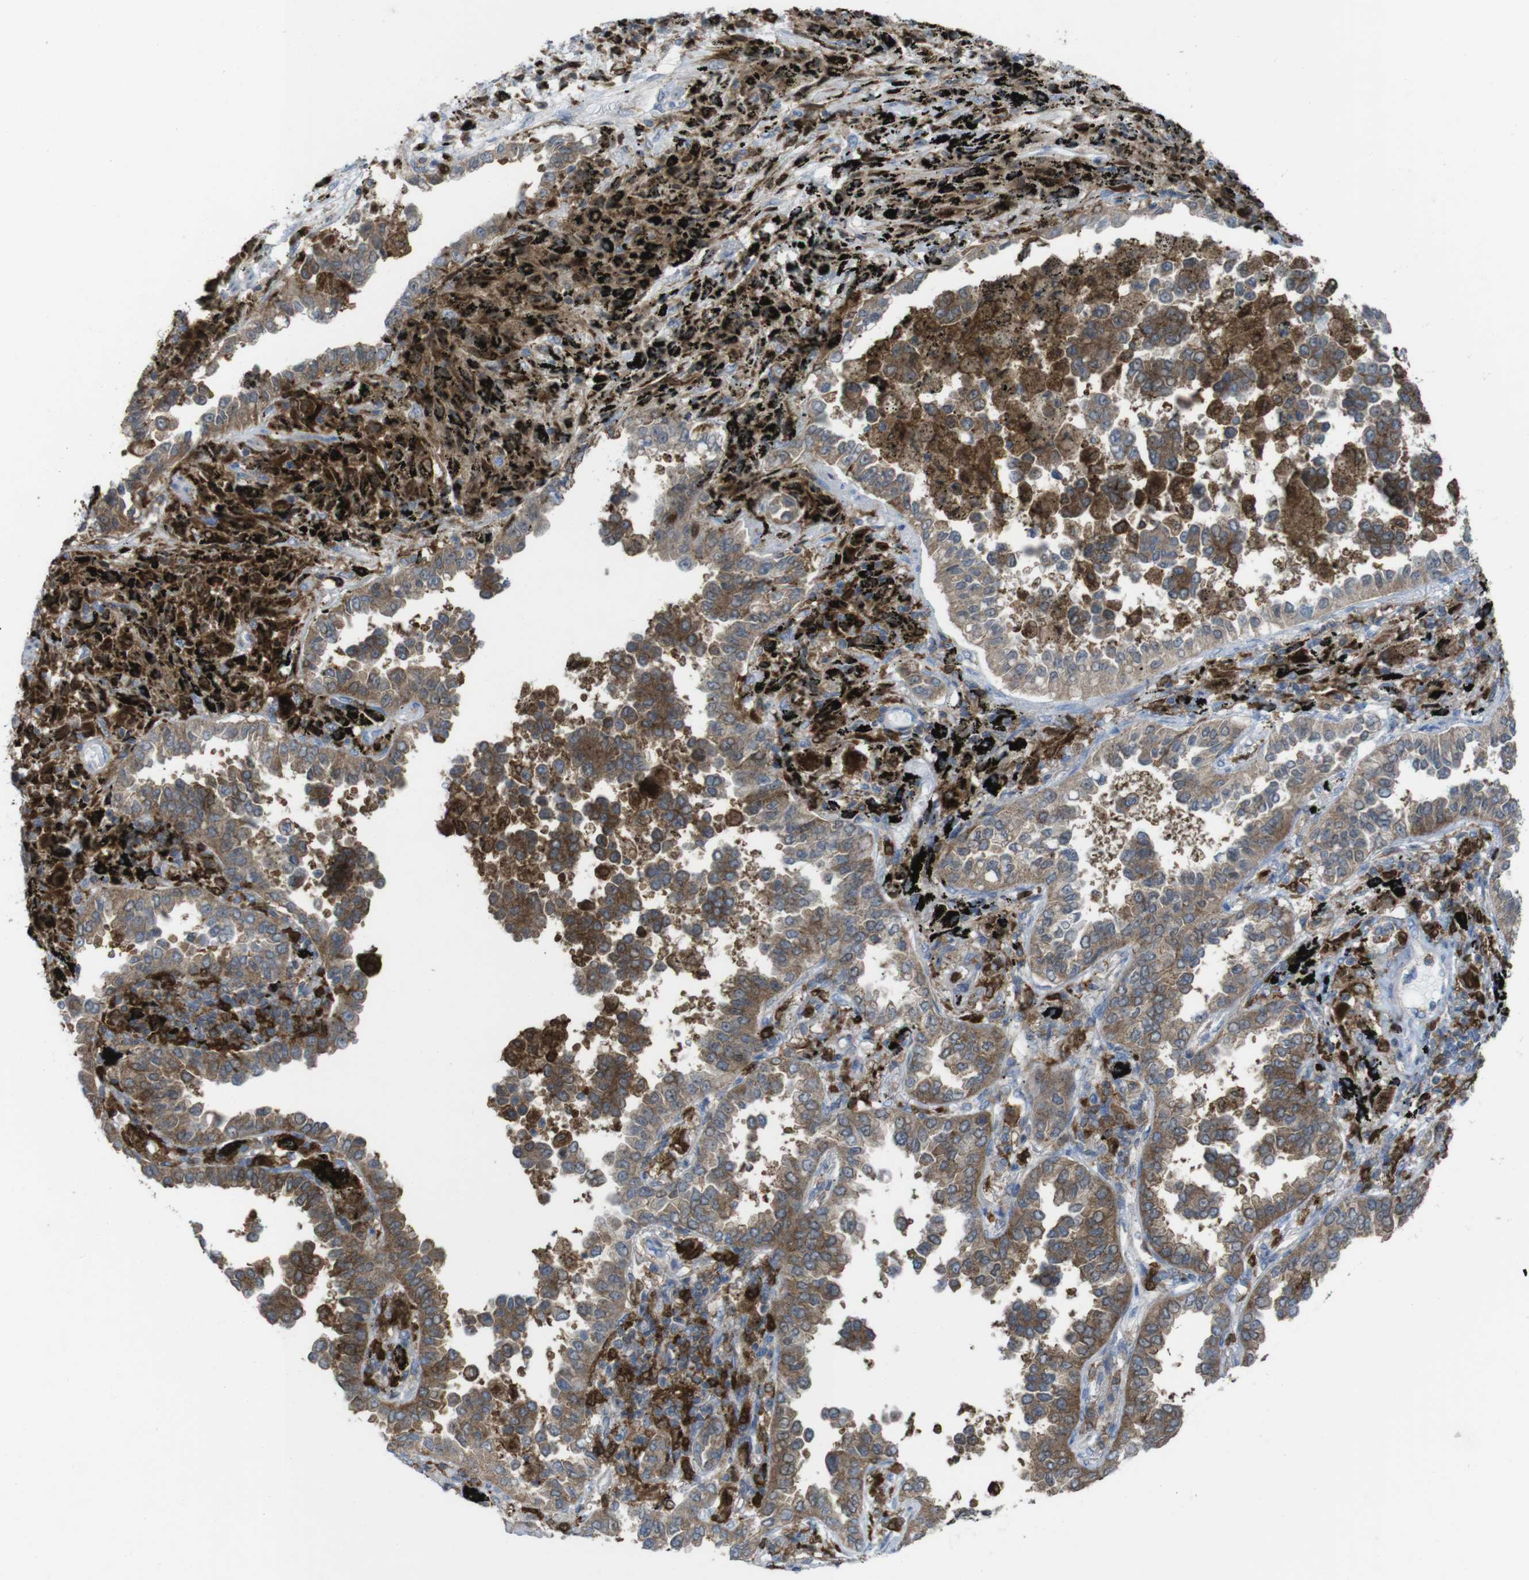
{"staining": {"intensity": "moderate", "quantity": ">75%", "location": "cytoplasmic/membranous"}, "tissue": "lung cancer", "cell_type": "Tumor cells", "image_type": "cancer", "snomed": [{"axis": "morphology", "description": "Normal tissue, NOS"}, {"axis": "morphology", "description": "Adenocarcinoma, NOS"}, {"axis": "topography", "description": "Lung"}], "caption": "Human lung cancer stained for a protein (brown) reveals moderate cytoplasmic/membranous positive positivity in approximately >75% of tumor cells.", "gene": "PRKCD", "patient": {"sex": "male", "age": 59}}